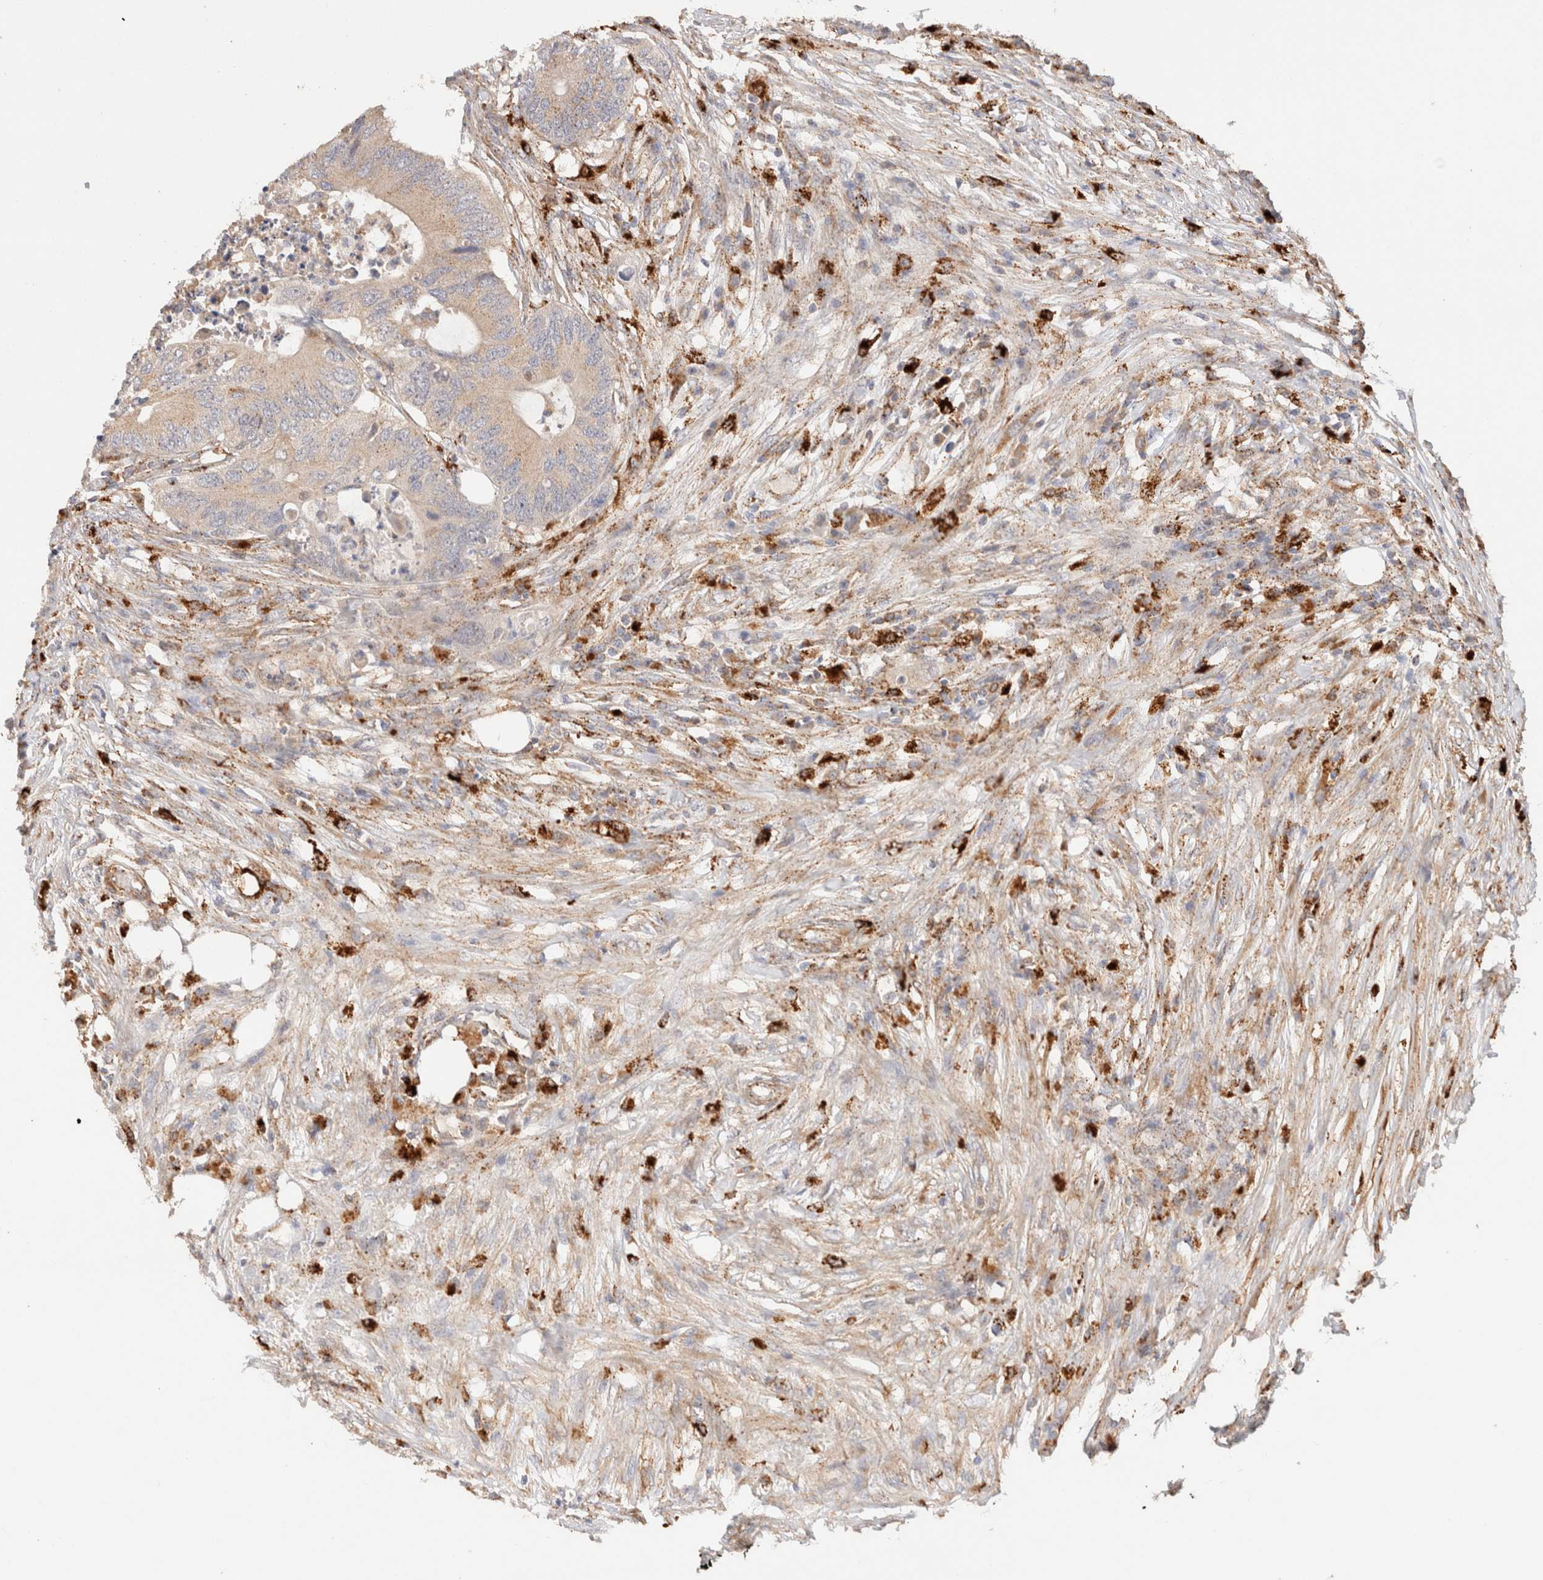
{"staining": {"intensity": "weak", "quantity": ">75%", "location": "cytoplasmic/membranous"}, "tissue": "colorectal cancer", "cell_type": "Tumor cells", "image_type": "cancer", "snomed": [{"axis": "morphology", "description": "Adenocarcinoma, NOS"}, {"axis": "topography", "description": "Colon"}], "caption": "Adenocarcinoma (colorectal) stained with DAB (3,3'-diaminobenzidine) immunohistochemistry (IHC) reveals low levels of weak cytoplasmic/membranous positivity in about >75% of tumor cells. (DAB (3,3'-diaminobenzidine) IHC, brown staining for protein, blue staining for nuclei).", "gene": "RABEPK", "patient": {"sex": "male", "age": 71}}